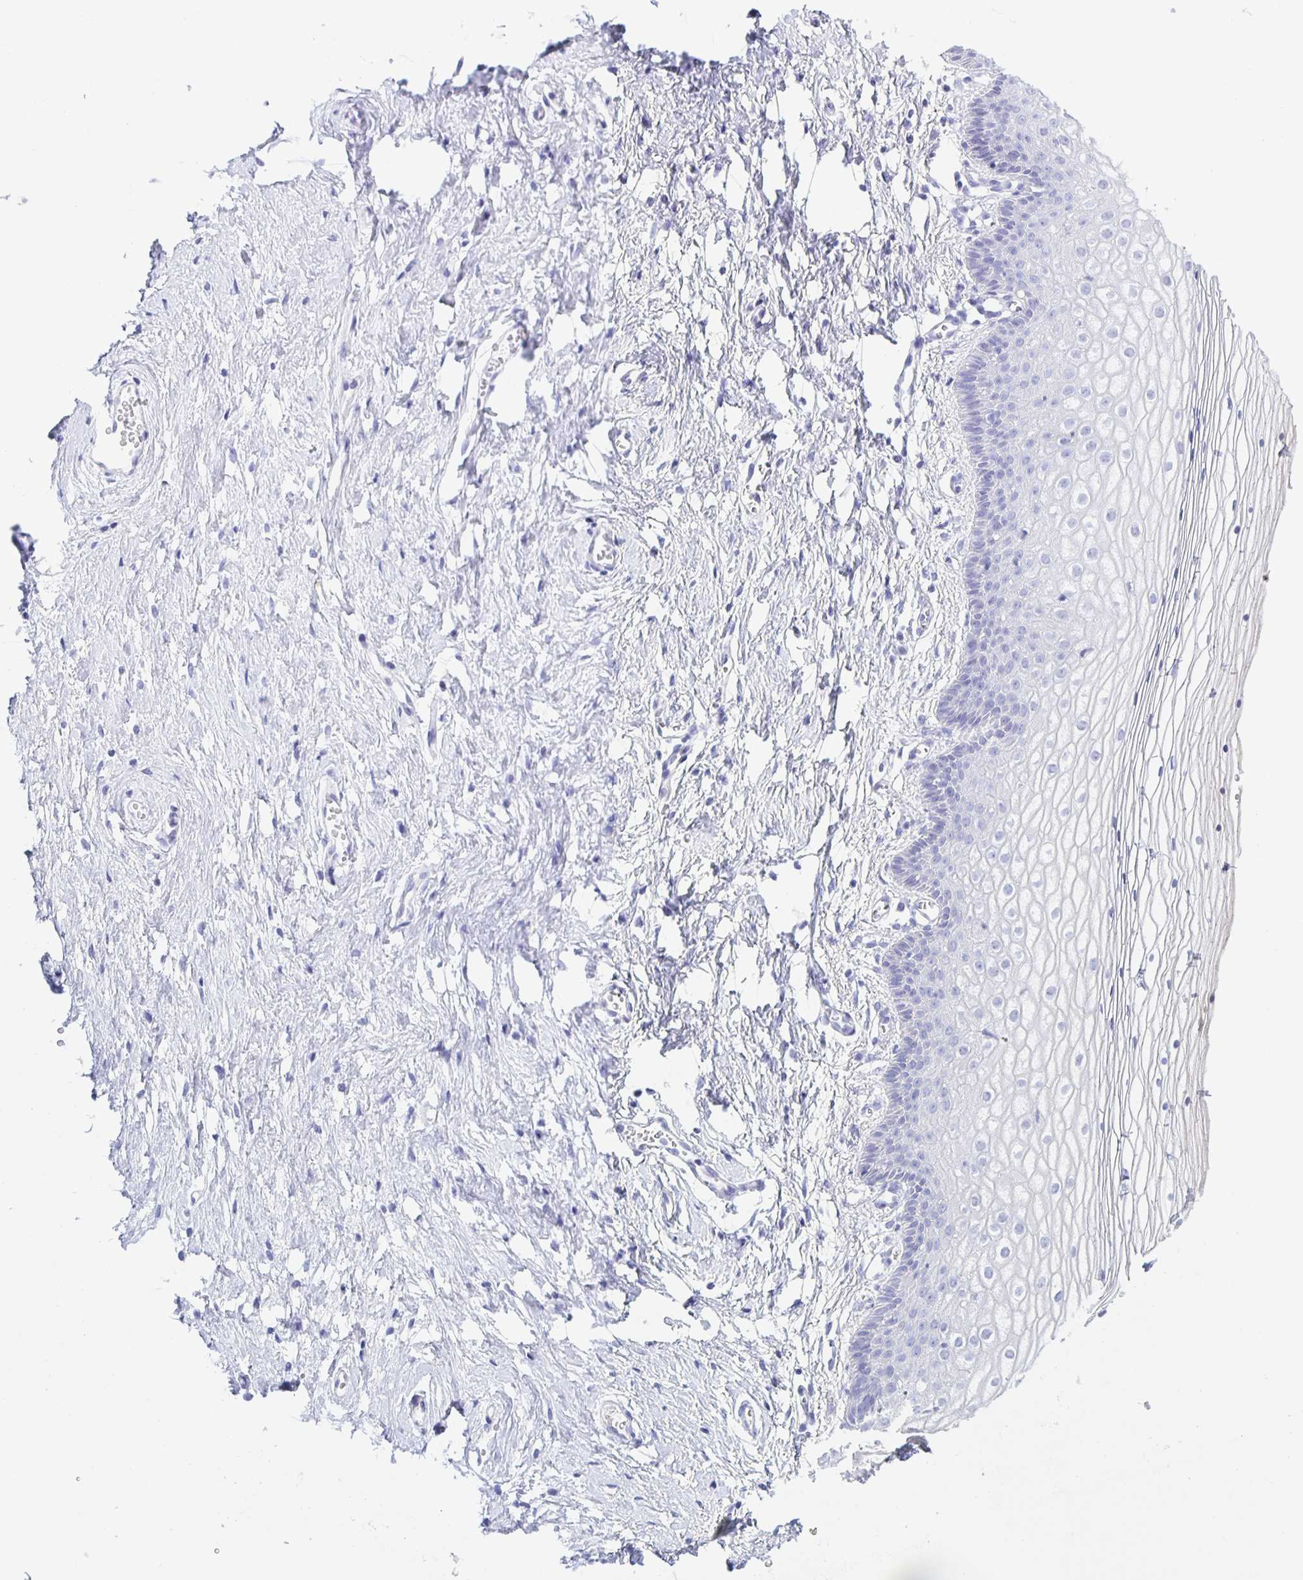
{"staining": {"intensity": "negative", "quantity": "none", "location": "none"}, "tissue": "vagina", "cell_type": "Squamous epithelial cells", "image_type": "normal", "snomed": [{"axis": "morphology", "description": "Normal tissue, NOS"}, {"axis": "topography", "description": "Vagina"}], "caption": "This micrograph is of normal vagina stained with immunohistochemistry (IHC) to label a protein in brown with the nuclei are counter-stained blue. There is no positivity in squamous epithelial cells. (DAB immunohistochemistry with hematoxylin counter stain).", "gene": "TGIF2LX", "patient": {"sex": "female", "age": 56}}